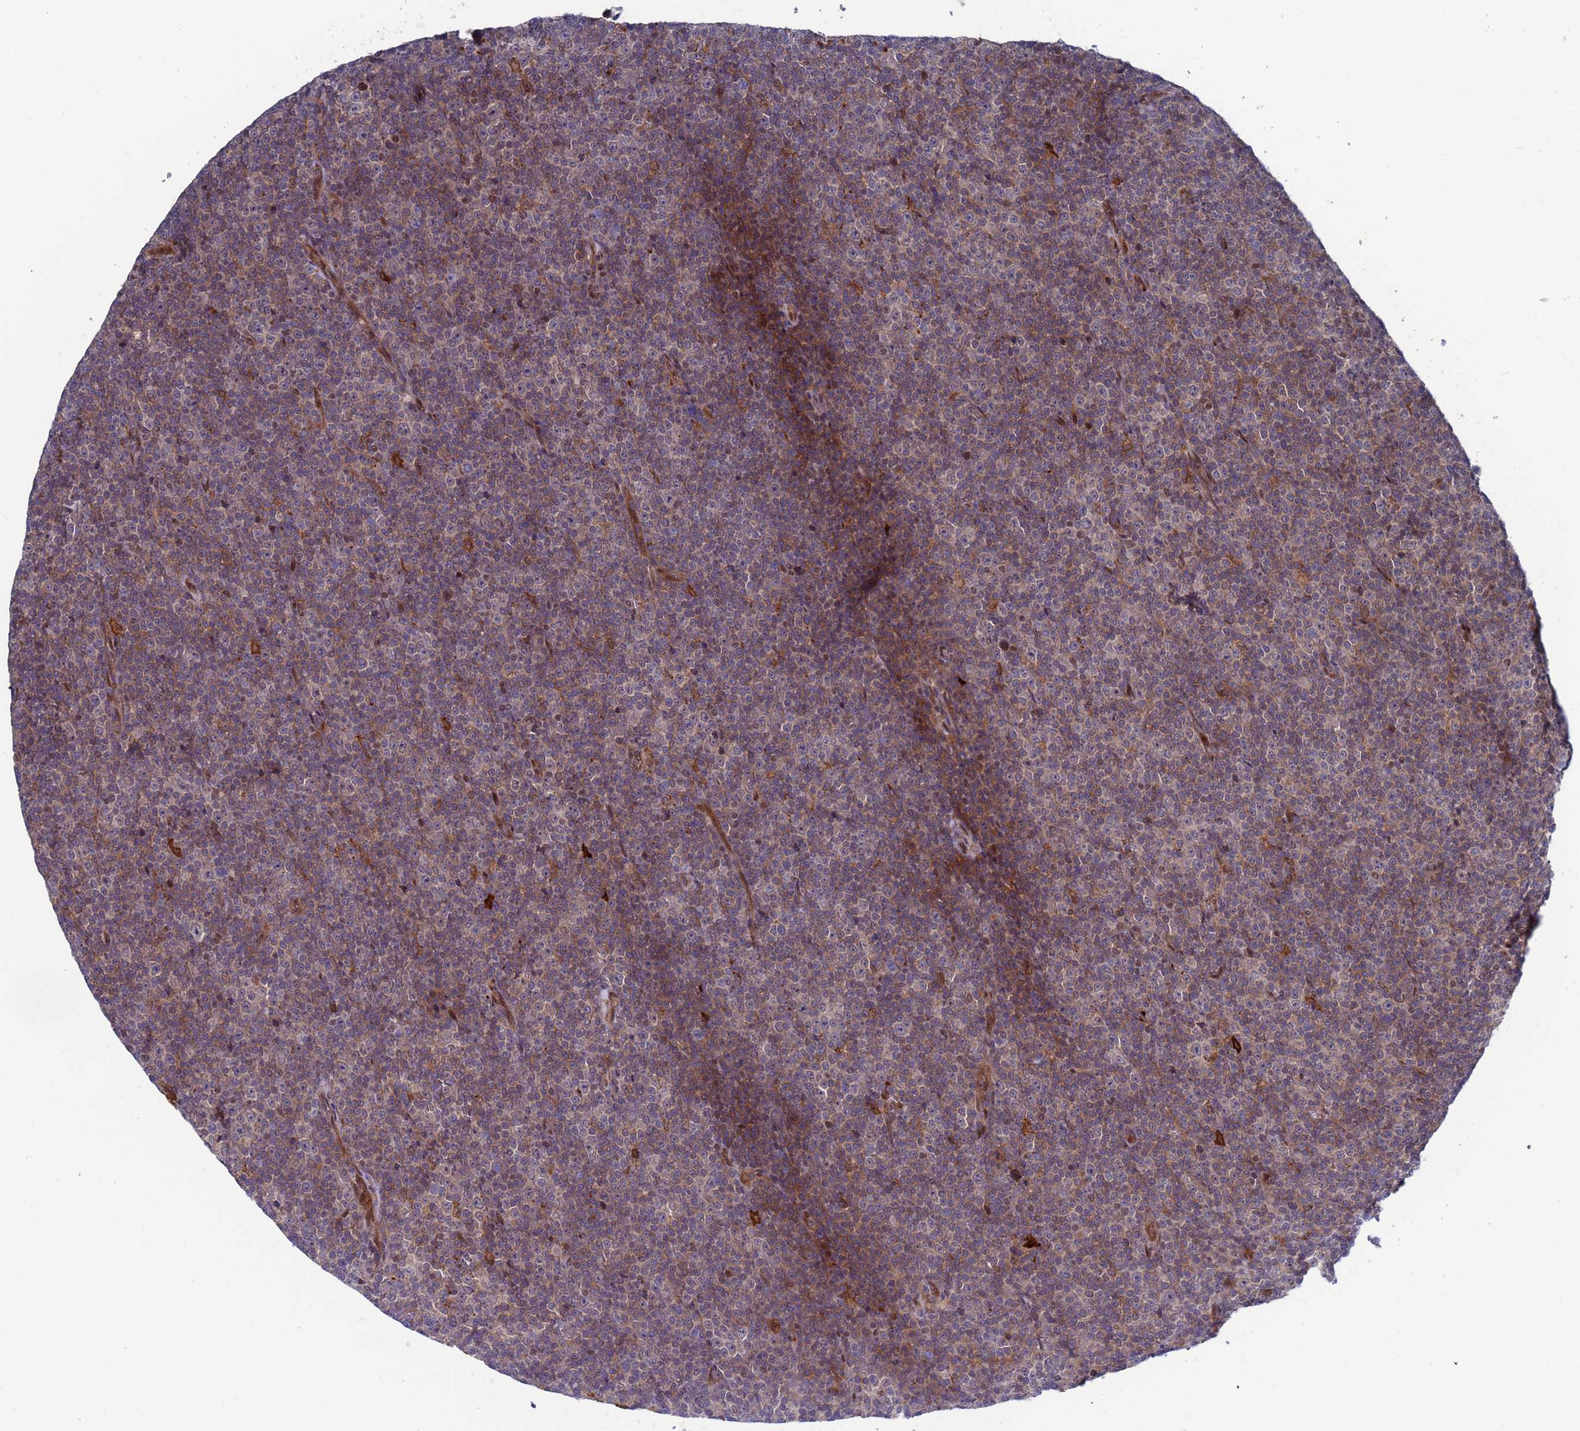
{"staining": {"intensity": "moderate", "quantity": "<25%", "location": "cytoplasmic/membranous"}, "tissue": "lymphoma", "cell_type": "Tumor cells", "image_type": "cancer", "snomed": [{"axis": "morphology", "description": "Malignant lymphoma, non-Hodgkin's type, Low grade"}, {"axis": "topography", "description": "Lymph node"}], "caption": "Human lymphoma stained for a protein (brown) exhibits moderate cytoplasmic/membranous positive expression in about <25% of tumor cells.", "gene": "TMBIM6", "patient": {"sex": "female", "age": 67}}